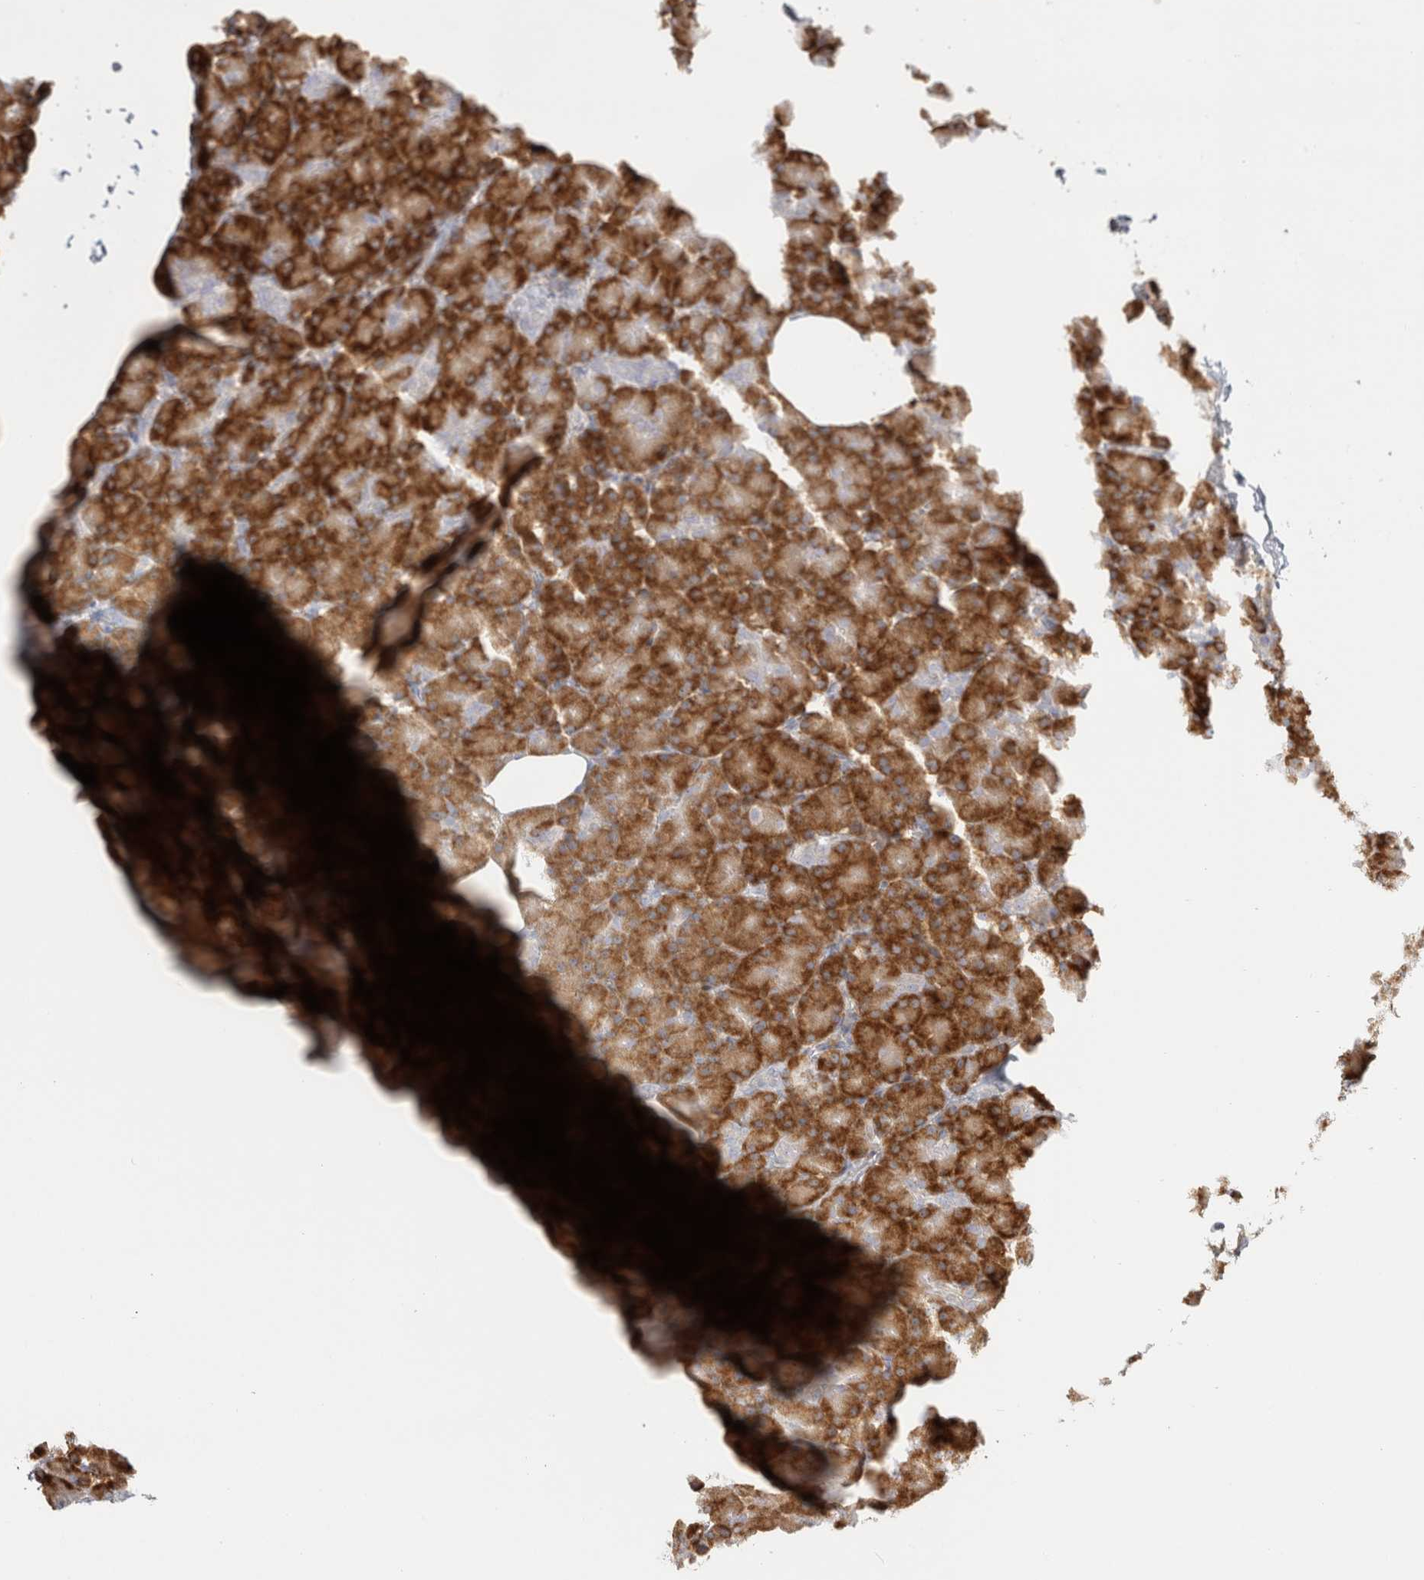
{"staining": {"intensity": "strong", "quantity": ">75%", "location": "cytoplasmic/membranous"}, "tissue": "pancreas", "cell_type": "Exocrine glandular cells", "image_type": "normal", "snomed": [{"axis": "morphology", "description": "Normal tissue, NOS"}, {"axis": "topography", "description": "Pancreas"}], "caption": "Immunohistochemical staining of benign human pancreas reveals strong cytoplasmic/membranous protein staining in about >75% of exocrine glandular cells.", "gene": "OSTN", "patient": {"sex": "female", "age": 43}}